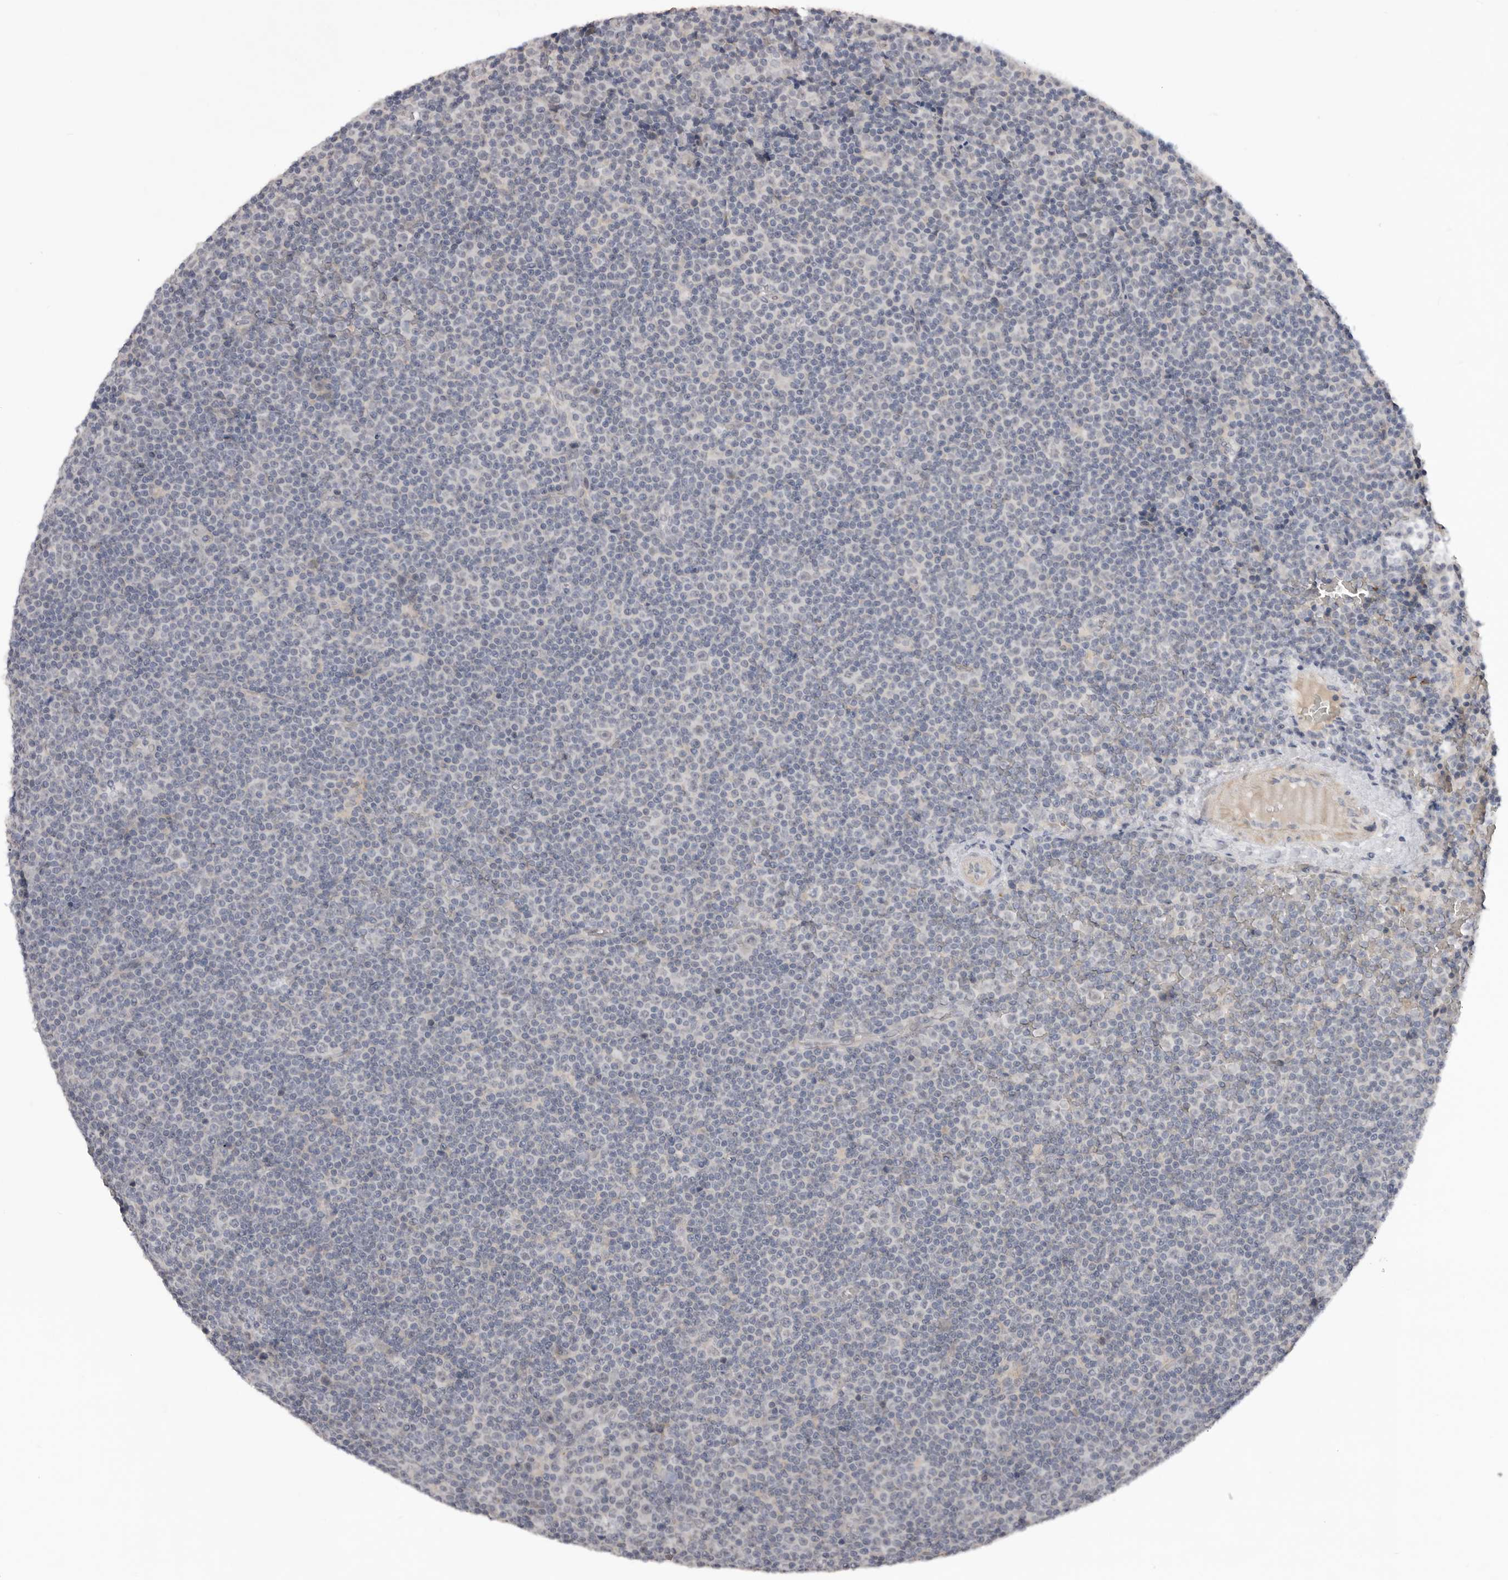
{"staining": {"intensity": "negative", "quantity": "none", "location": "none"}, "tissue": "lymphoma", "cell_type": "Tumor cells", "image_type": "cancer", "snomed": [{"axis": "morphology", "description": "Malignant lymphoma, non-Hodgkin's type, Low grade"}, {"axis": "topography", "description": "Lymph node"}], "caption": "Immunohistochemistry of human low-grade malignant lymphoma, non-Hodgkin's type exhibits no positivity in tumor cells.", "gene": "TNR", "patient": {"sex": "female", "age": 67}}